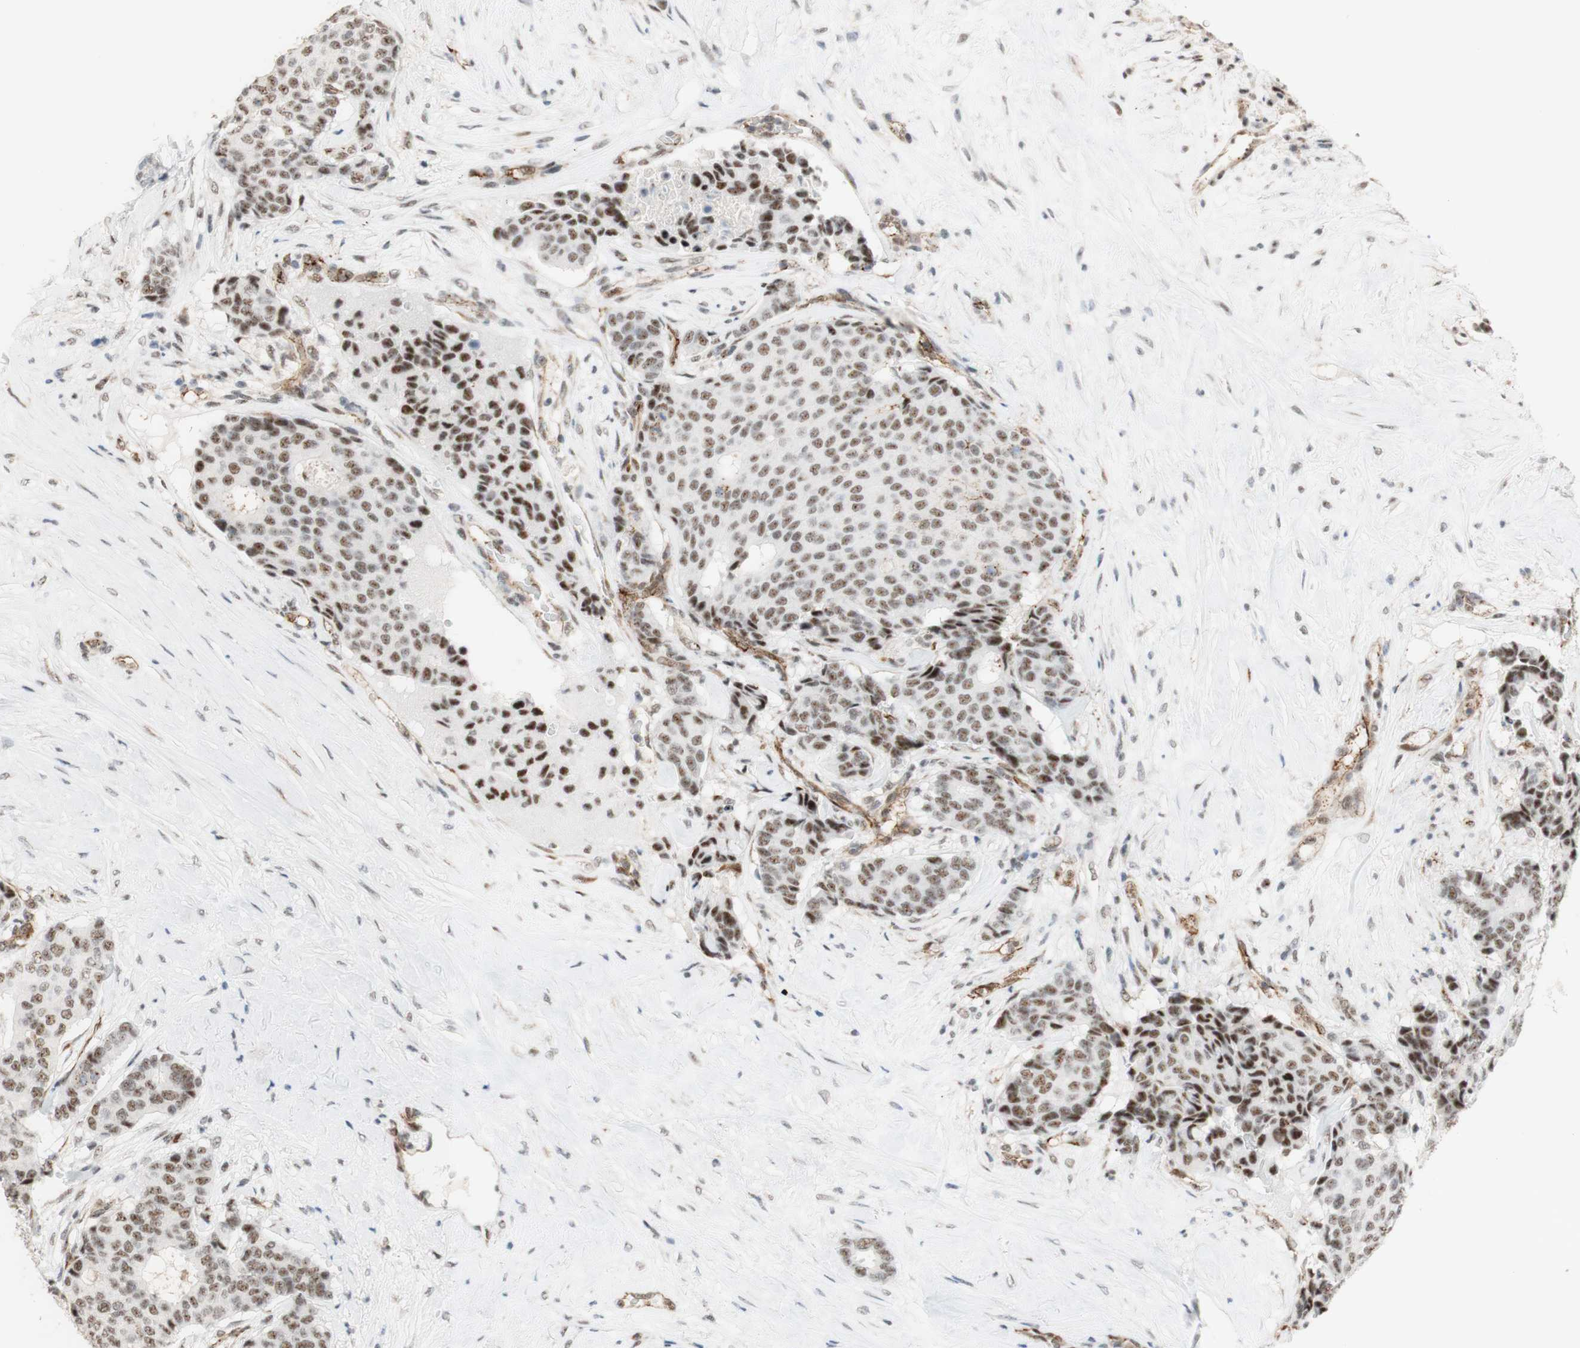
{"staining": {"intensity": "moderate", "quantity": ">75%", "location": "nuclear"}, "tissue": "breast cancer", "cell_type": "Tumor cells", "image_type": "cancer", "snomed": [{"axis": "morphology", "description": "Duct carcinoma"}, {"axis": "topography", "description": "Breast"}], "caption": "Protein staining by immunohistochemistry shows moderate nuclear positivity in about >75% of tumor cells in breast cancer (intraductal carcinoma).", "gene": "SAP18", "patient": {"sex": "female", "age": 75}}